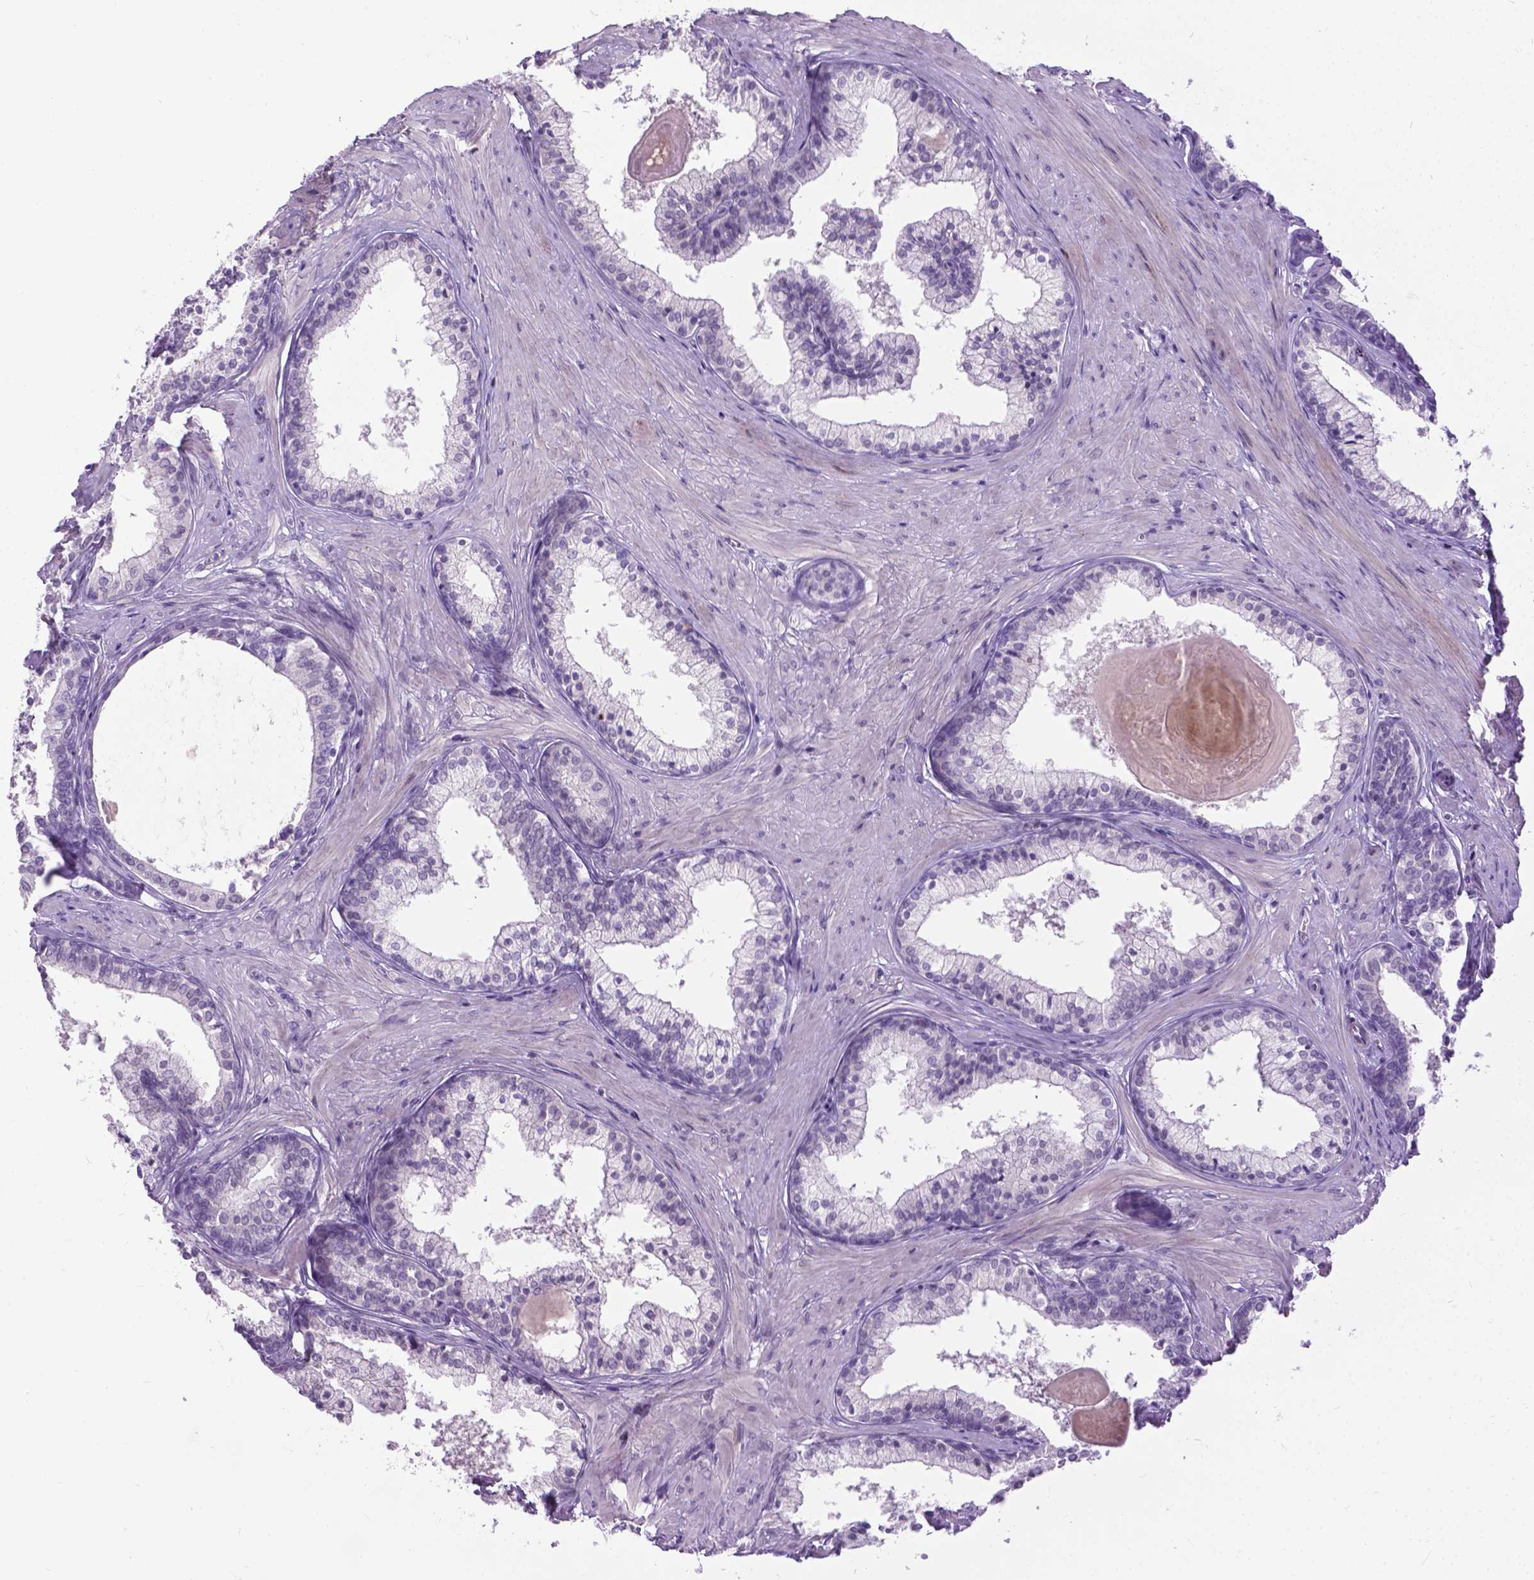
{"staining": {"intensity": "negative", "quantity": "none", "location": "none"}, "tissue": "prostate", "cell_type": "Glandular cells", "image_type": "normal", "snomed": [{"axis": "morphology", "description": "Normal tissue, NOS"}, {"axis": "topography", "description": "Prostate"}], "caption": "An immunohistochemistry micrograph of unremarkable prostate is shown. There is no staining in glandular cells of prostate. (DAB (3,3'-diaminobenzidine) IHC visualized using brightfield microscopy, high magnification).", "gene": "PROB1", "patient": {"sex": "male", "age": 61}}